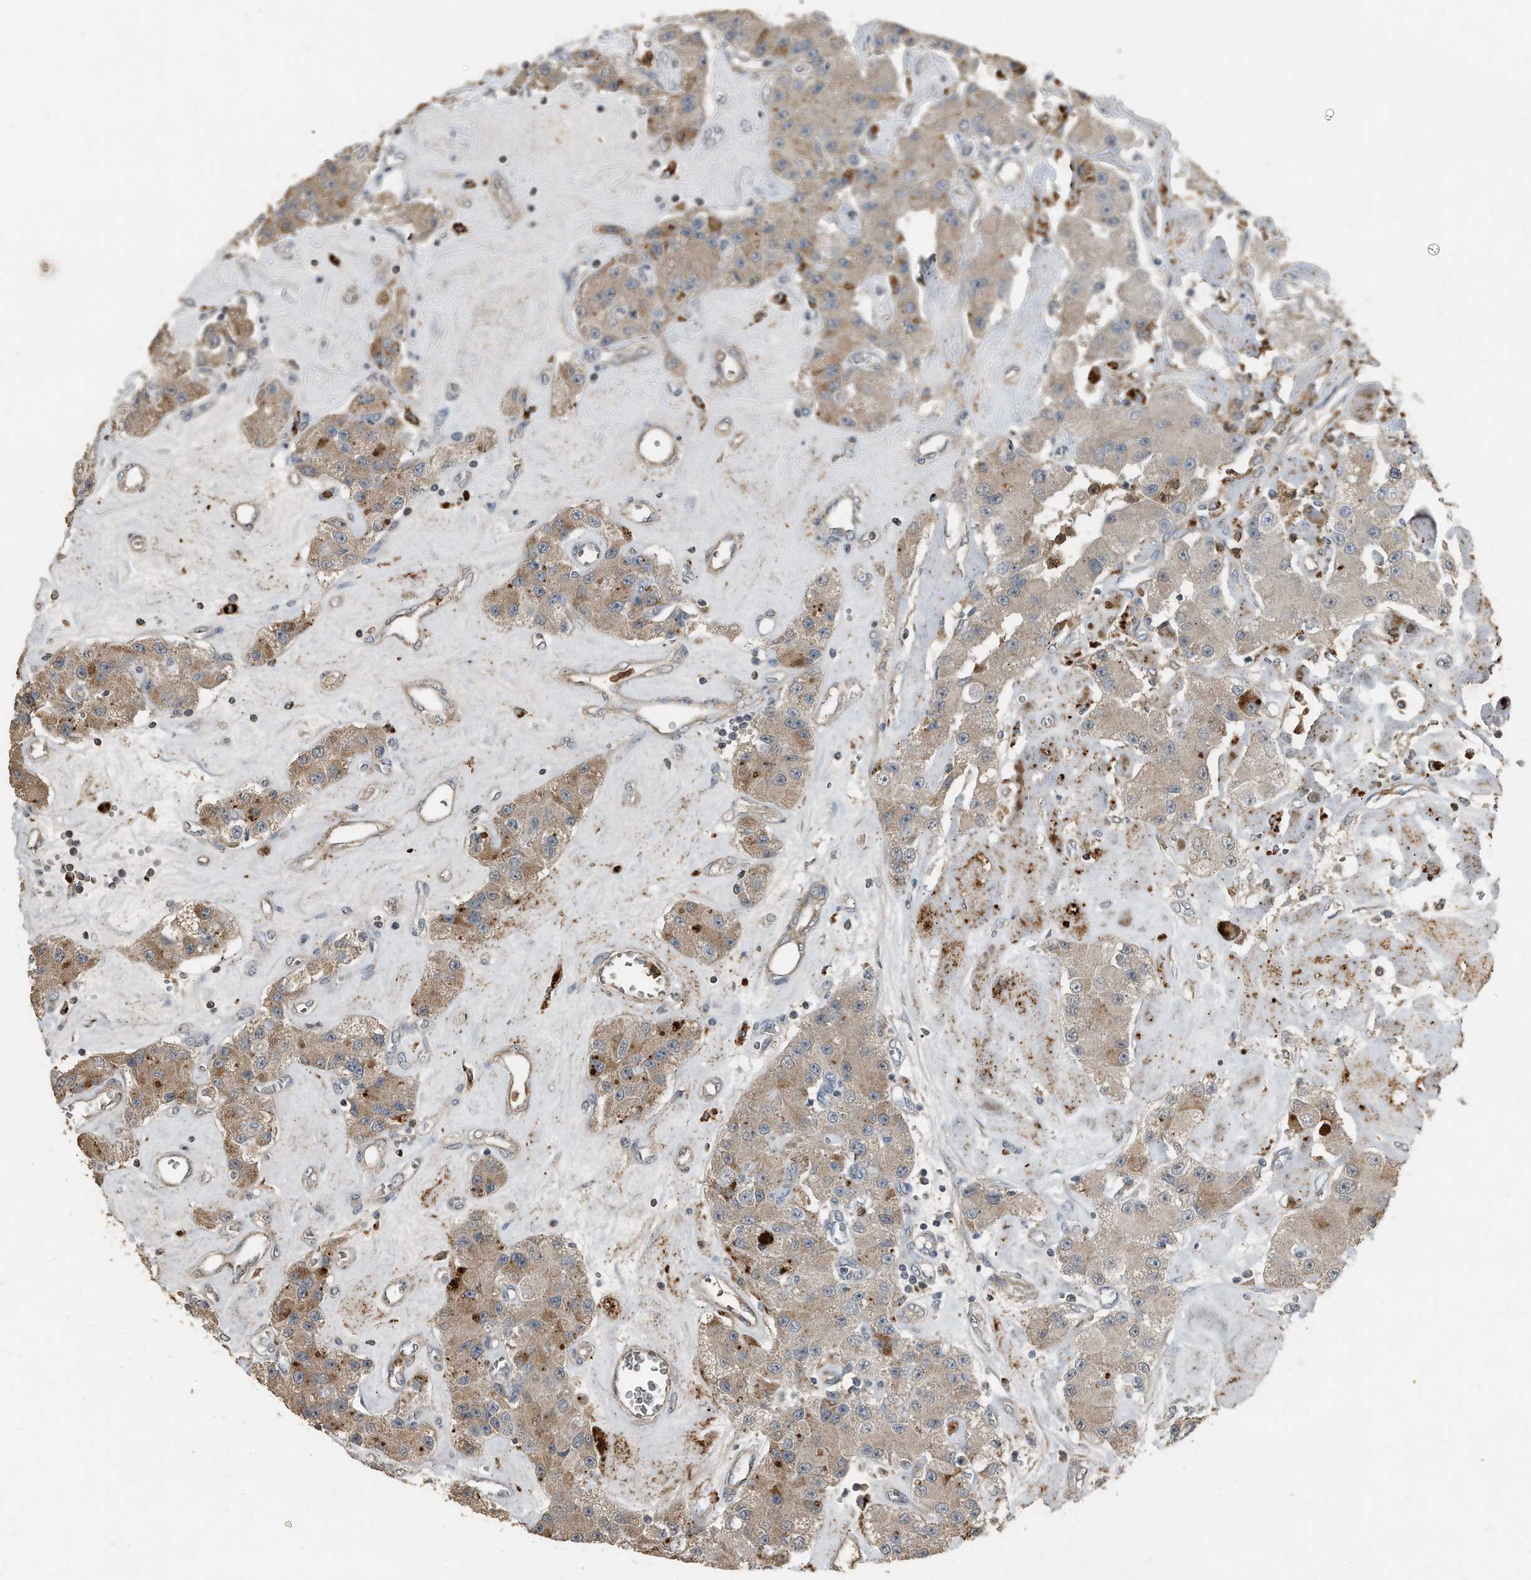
{"staining": {"intensity": "weak", "quantity": ">75%", "location": "cytoplasmic/membranous"}, "tissue": "carcinoid", "cell_type": "Tumor cells", "image_type": "cancer", "snomed": [{"axis": "morphology", "description": "Carcinoid, malignant, NOS"}, {"axis": "topography", "description": "Pancreas"}], "caption": "Immunohistochemical staining of human carcinoid reveals low levels of weak cytoplasmic/membranous protein staining in approximately >75% of tumor cells. Using DAB (brown) and hematoxylin (blue) stains, captured at high magnification using brightfield microscopy.", "gene": "C9", "patient": {"sex": "male", "age": 41}}